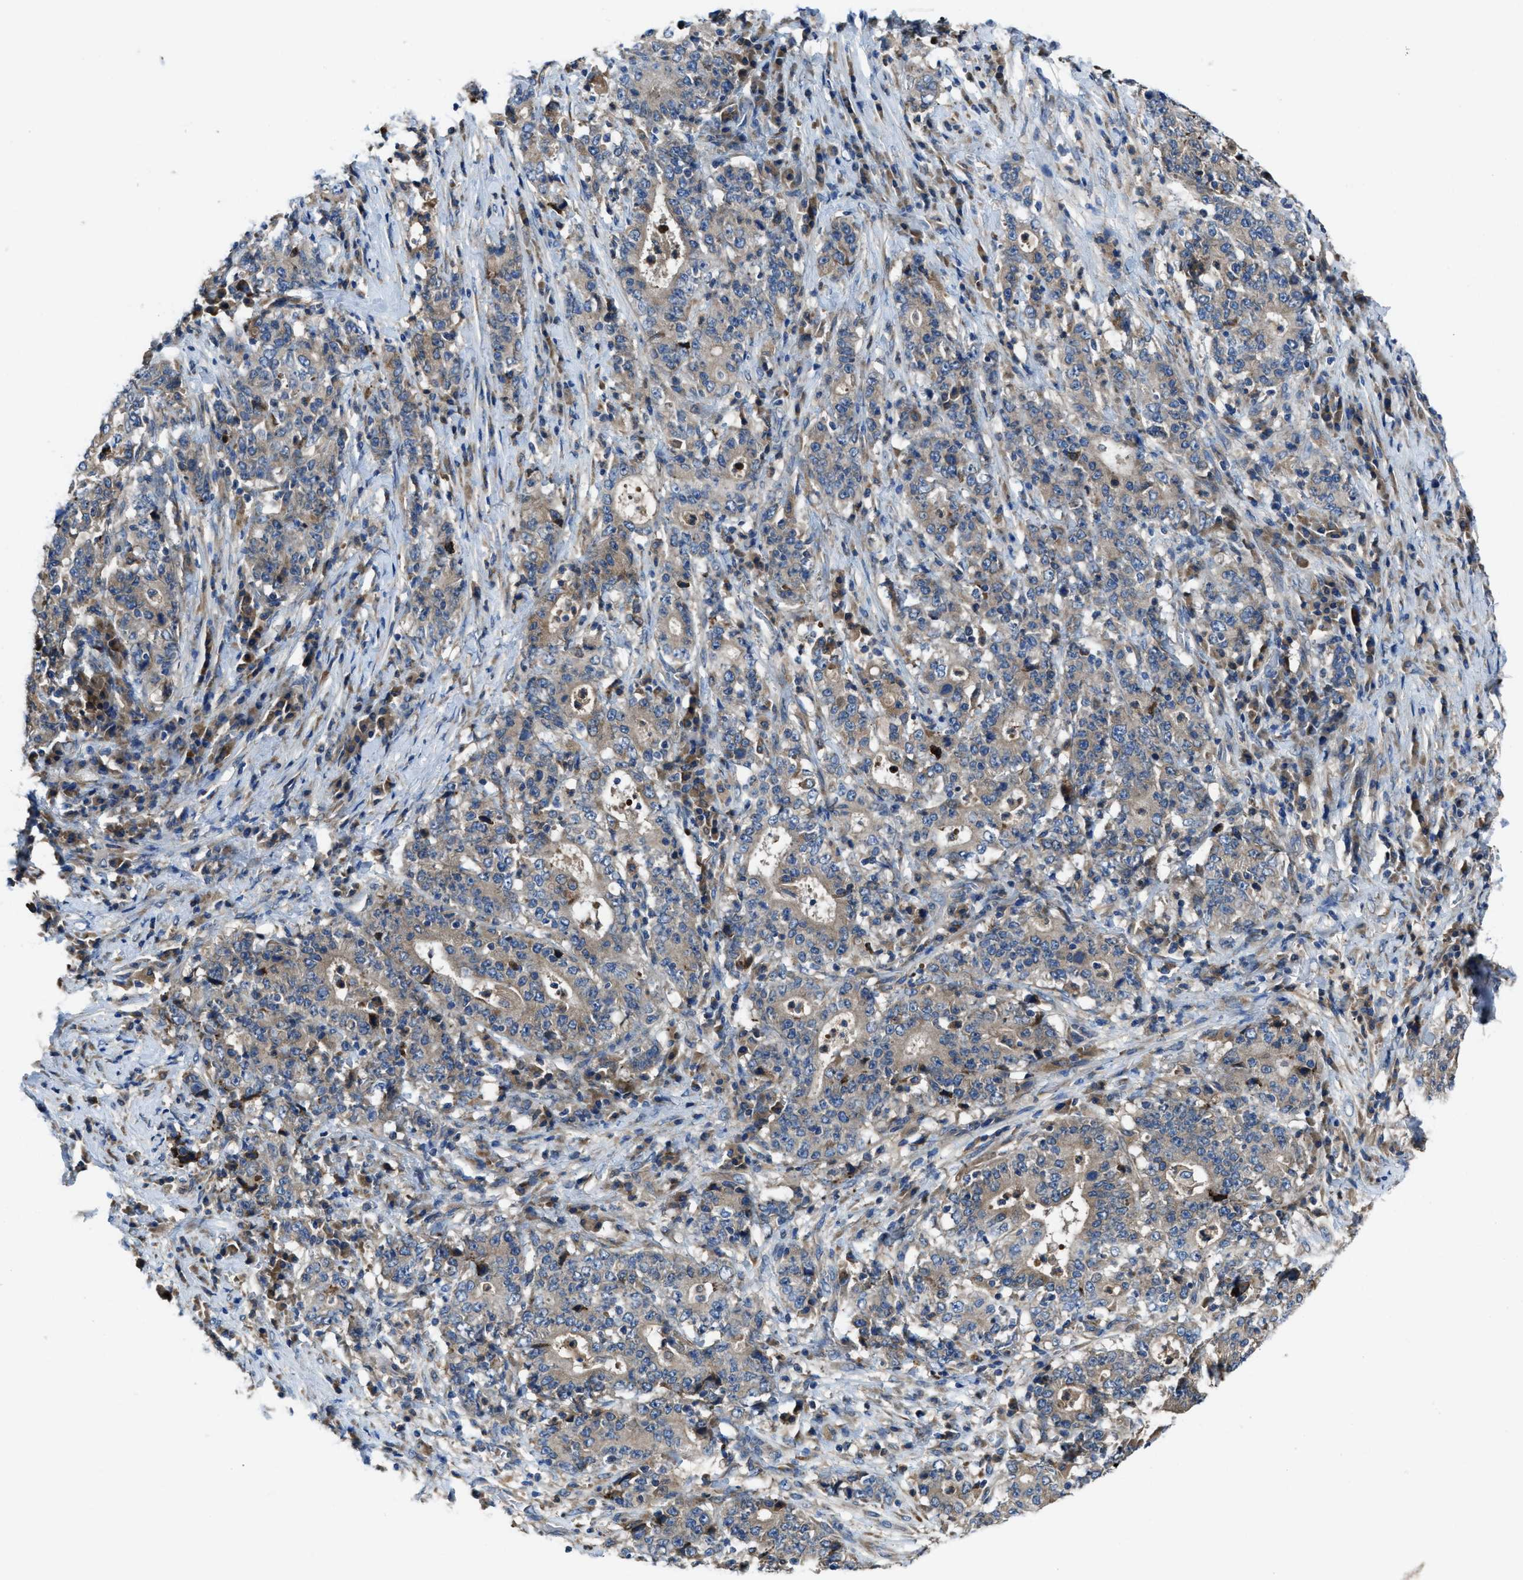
{"staining": {"intensity": "weak", "quantity": ">75%", "location": "cytoplasmic/membranous"}, "tissue": "stomach cancer", "cell_type": "Tumor cells", "image_type": "cancer", "snomed": [{"axis": "morphology", "description": "Normal tissue, NOS"}, {"axis": "morphology", "description": "Adenocarcinoma, NOS"}, {"axis": "topography", "description": "Stomach, upper"}, {"axis": "topography", "description": "Stomach"}], "caption": "Immunohistochemical staining of stomach cancer displays weak cytoplasmic/membranous protein staining in about >75% of tumor cells.", "gene": "MAP3K20", "patient": {"sex": "male", "age": 59}}